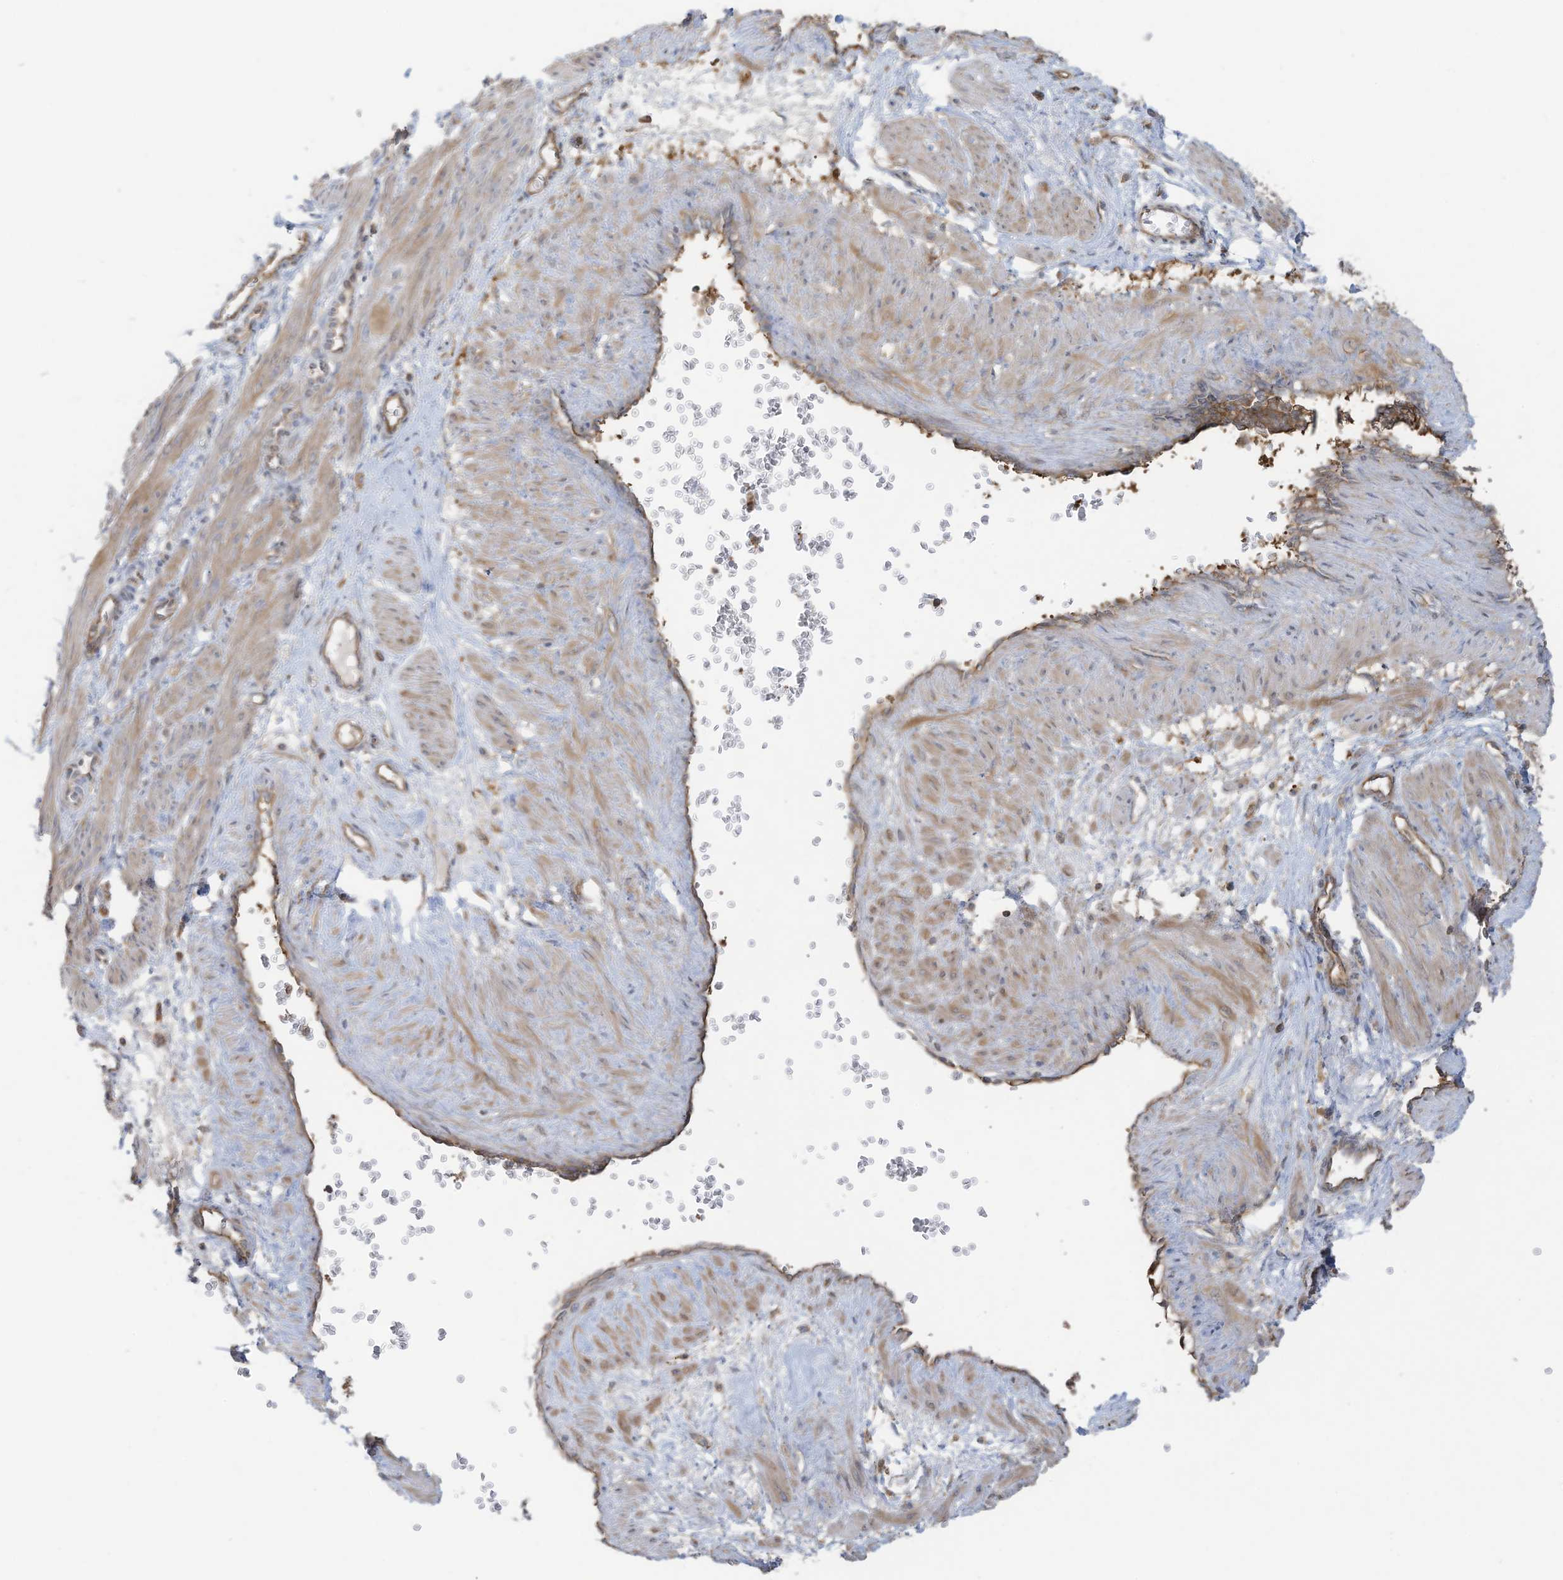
{"staining": {"intensity": "moderate", "quantity": "25%-75%", "location": "cytoplasmic/membranous"}, "tissue": "smooth muscle", "cell_type": "Smooth muscle cells", "image_type": "normal", "snomed": [{"axis": "morphology", "description": "Normal tissue, NOS"}, {"axis": "topography", "description": "Endometrium"}], "caption": "Moderate cytoplasmic/membranous expression for a protein is present in approximately 25%-75% of smooth muscle cells of normal smooth muscle using immunohistochemistry.", "gene": "OLA1", "patient": {"sex": "female", "age": 33}}